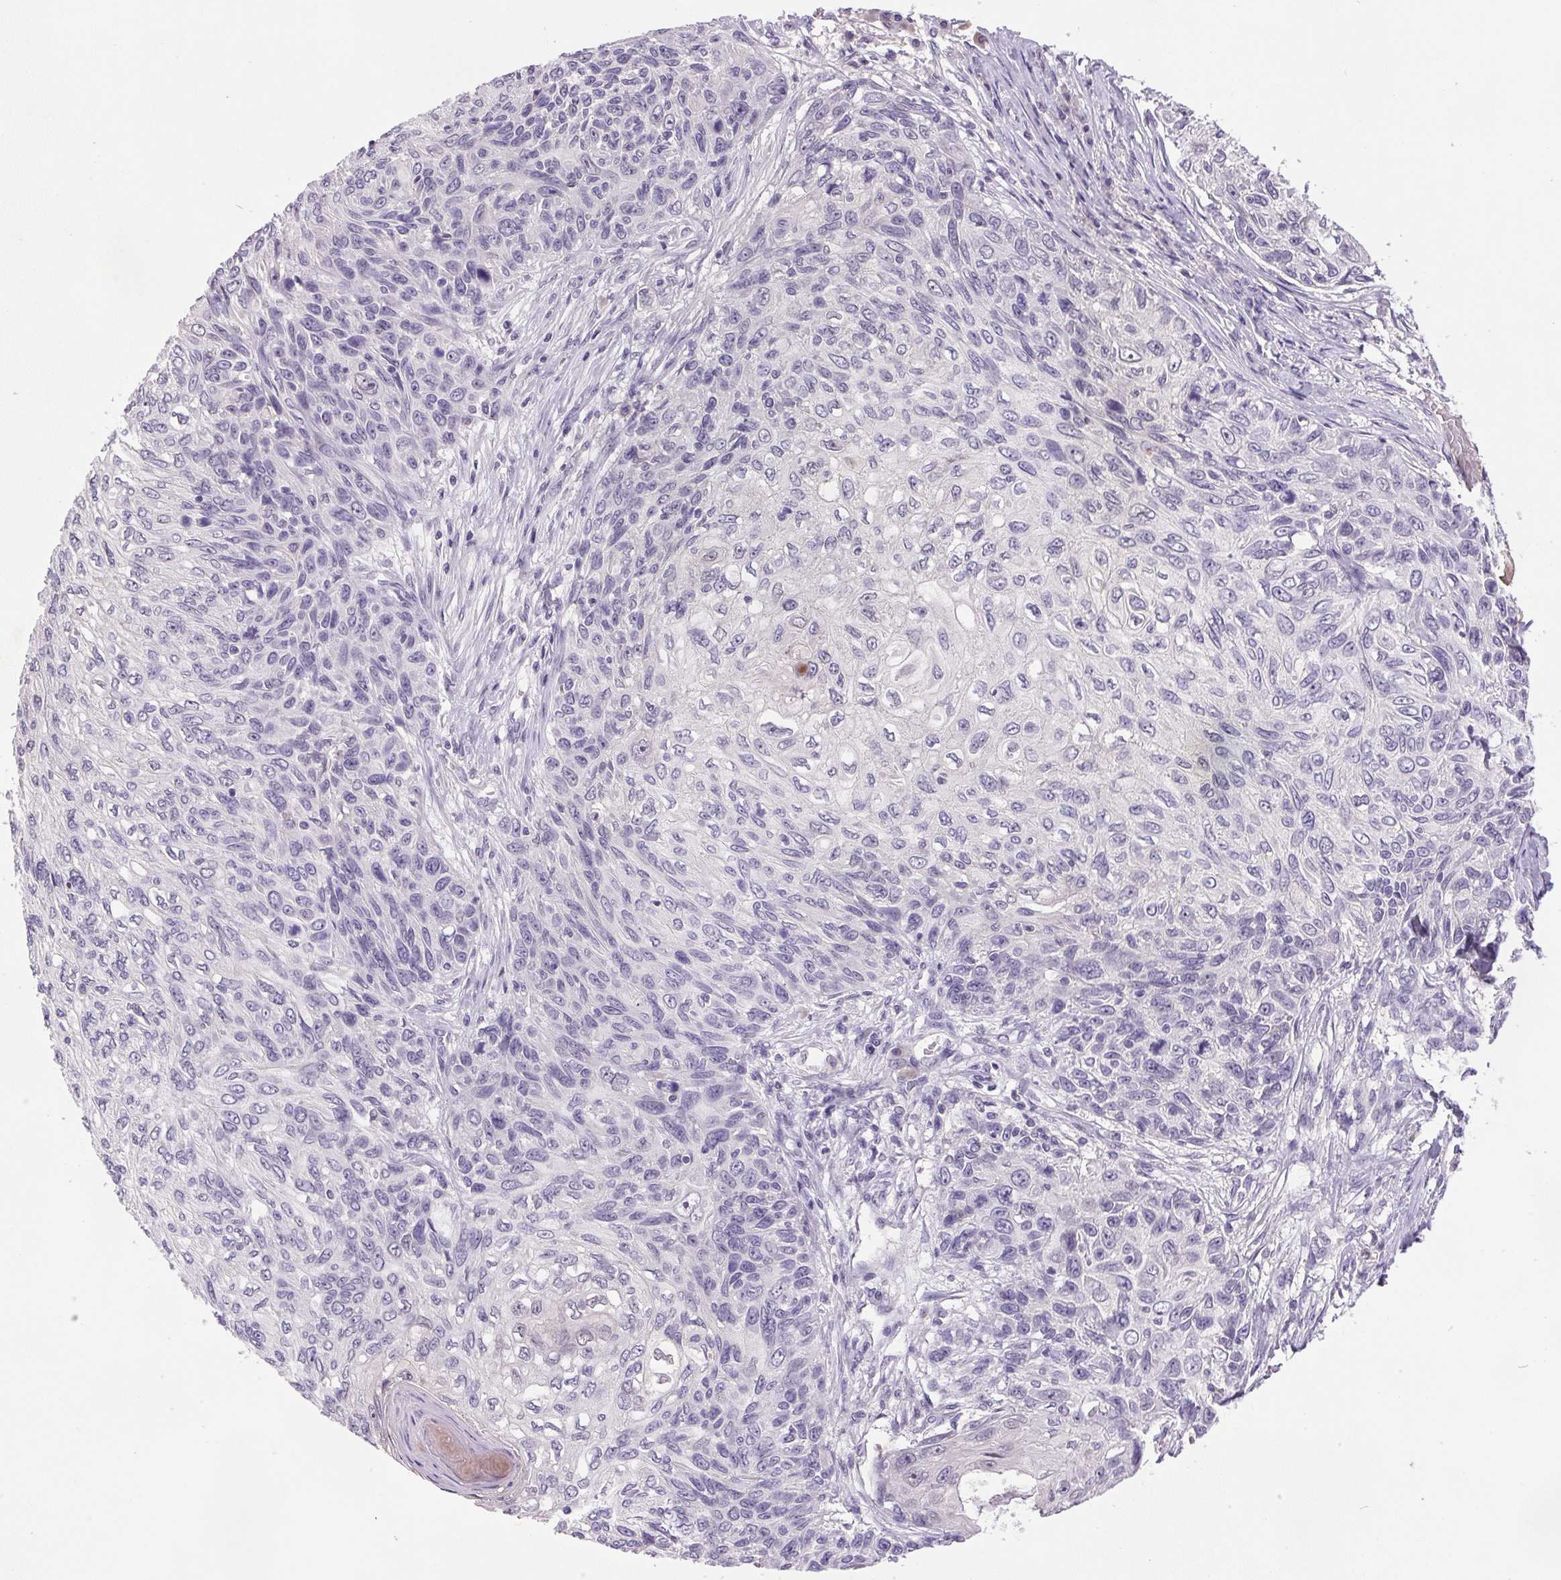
{"staining": {"intensity": "negative", "quantity": "none", "location": "none"}, "tissue": "skin cancer", "cell_type": "Tumor cells", "image_type": "cancer", "snomed": [{"axis": "morphology", "description": "Squamous cell carcinoma, NOS"}, {"axis": "topography", "description": "Skin"}], "caption": "Histopathology image shows no protein positivity in tumor cells of skin cancer tissue.", "gene": "TRDN", "patient": {"sex": "male", "age": 92}}